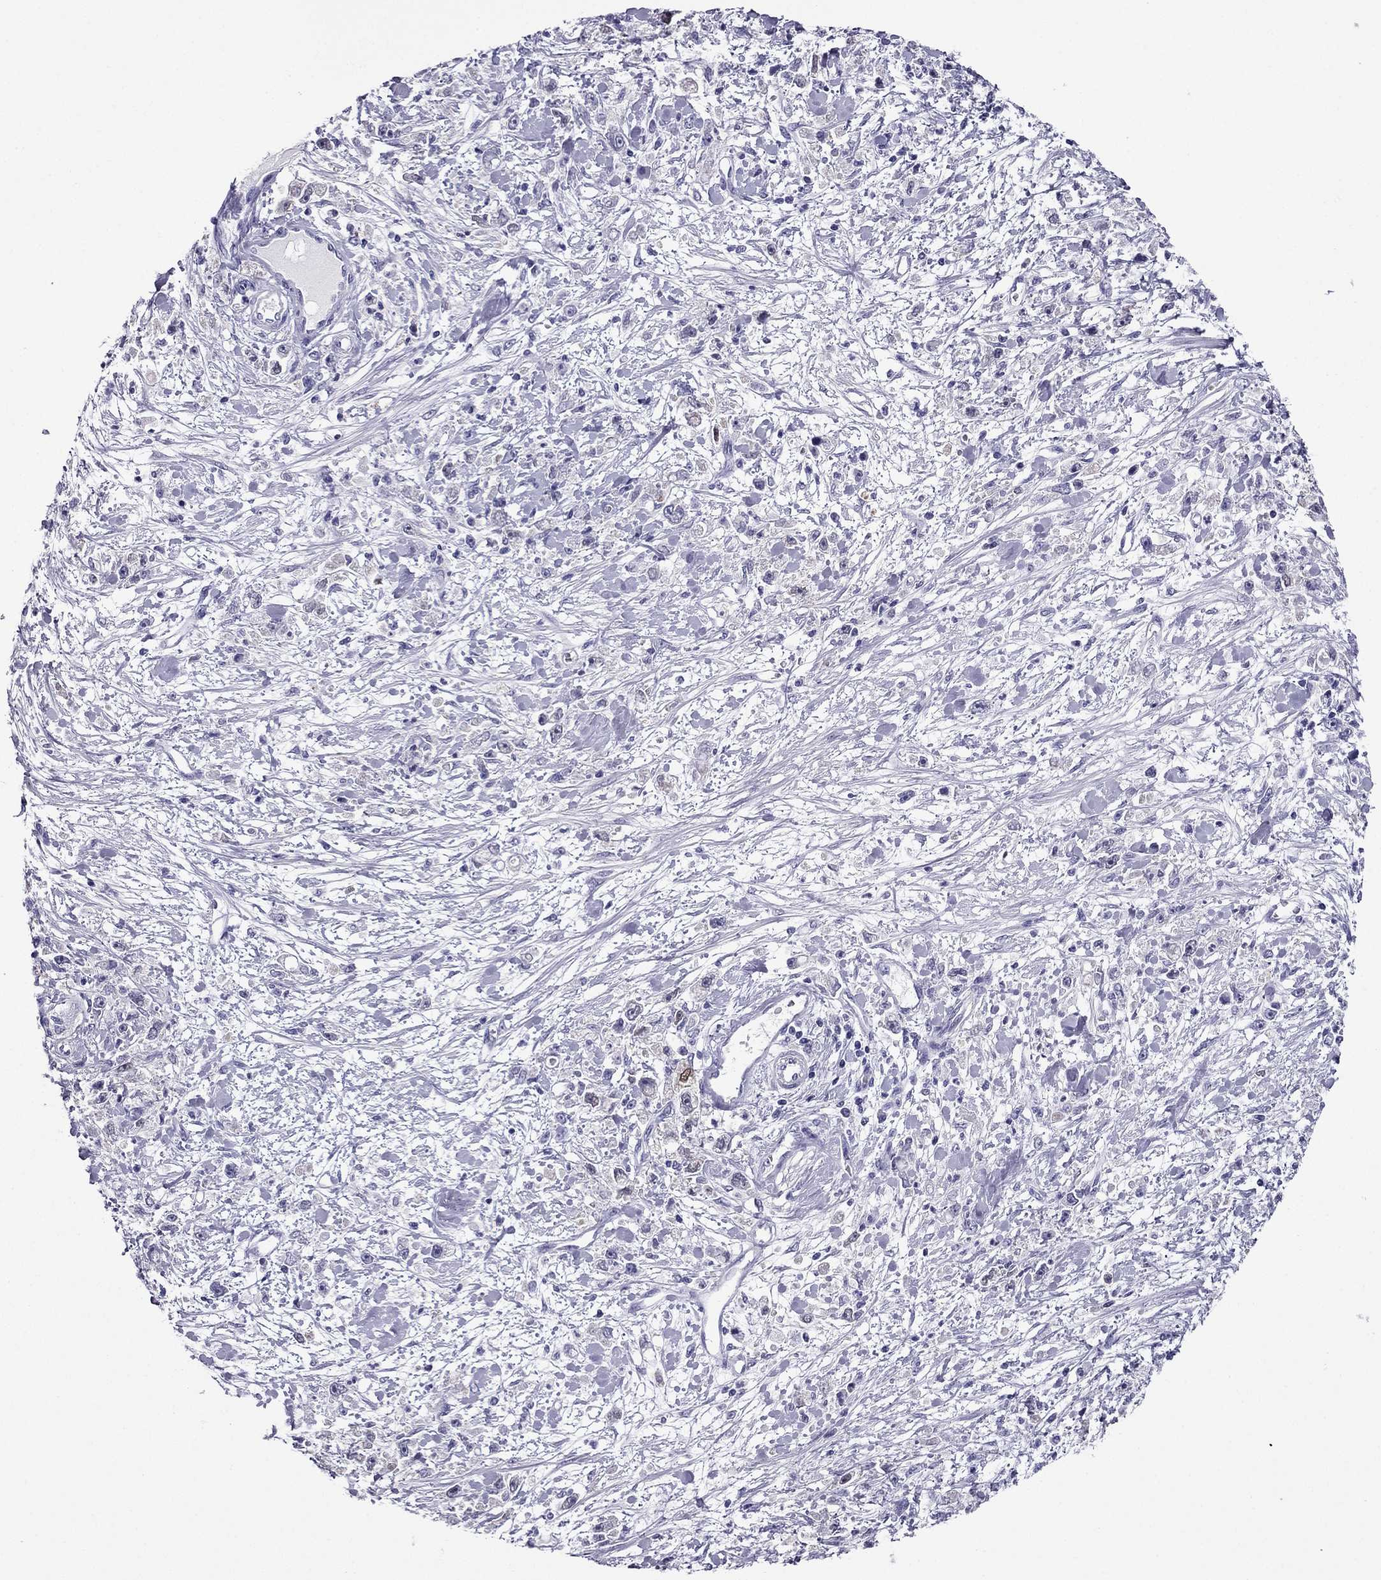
{"staining": {"intensity": "negative", "quantity": "none", "location": "none"}, "tissue": "stomach cancer", "cell_type": "Tumor cells", "image_type": "cancer", "snomed": [{"axis": "morphology", "description": "Adenocarcinoma, NOS"}, {"axis": "topography", "description": "Stomach"}], "caption": "DAB (3,3'-diaminobenzidine) immunohistochemical staining of human stomach adenocarcinoma exhibits no significant expression in tumor cells.", "gene": "MYLK3", "patient": {"sex": "female", "age": 59}}